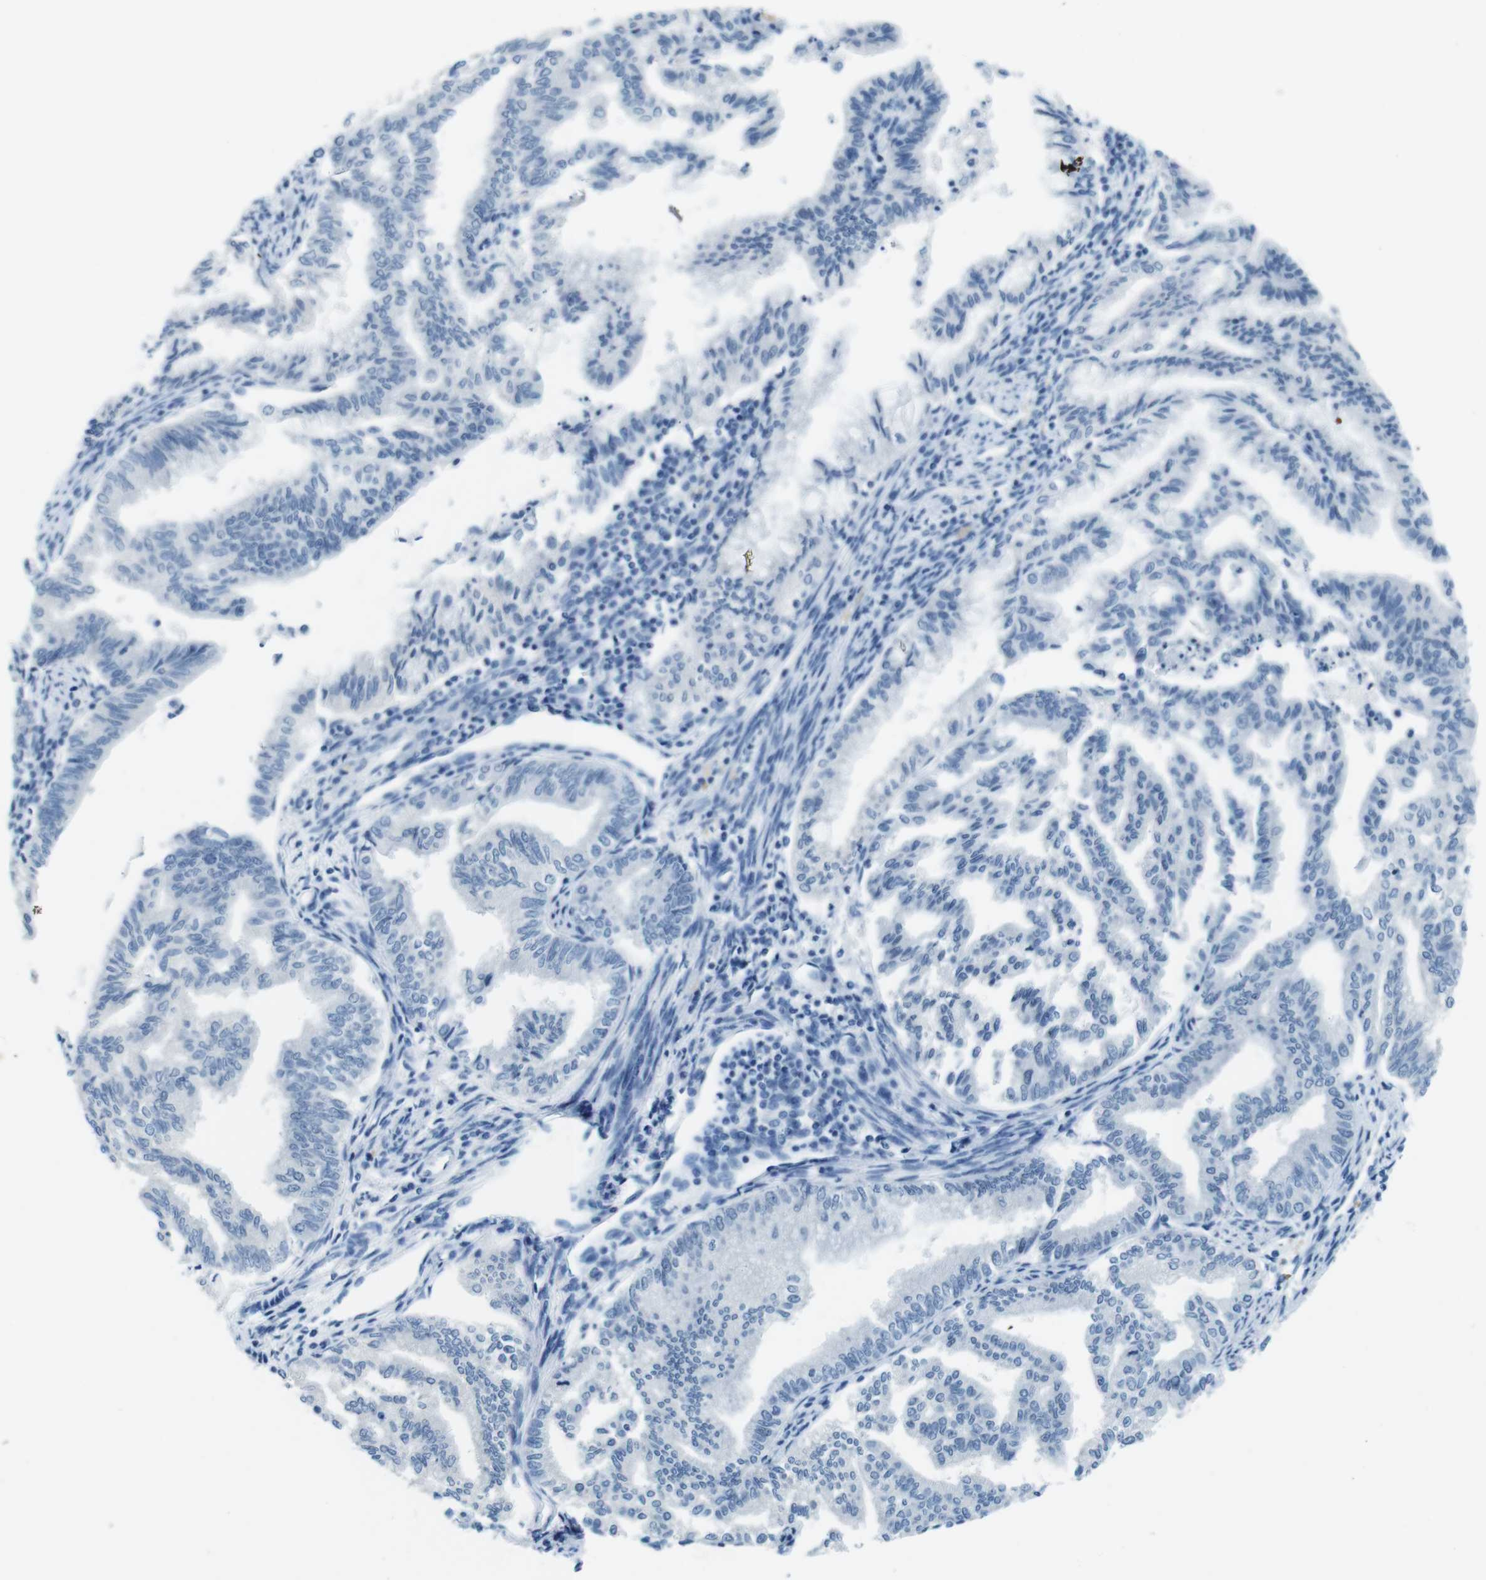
{"staining": {"intensity": "negative", "quantity": "none", "location": "none"}, "tissue": "endometrial cancer", "cell_type": "Tumor cells", "image_type": "cancer", "snomed": [{"axis": "morphology", "description": "Adenocarcinoma, NOS"}, {"axis": "topography", "description": "Endometrium"}], "caption": "The image exhibits no significant positivity in tumor cells of endometrial adenocarcinoma.", "gene": "TFAP2C", "patient": {"sex": "female", "age": 79}}